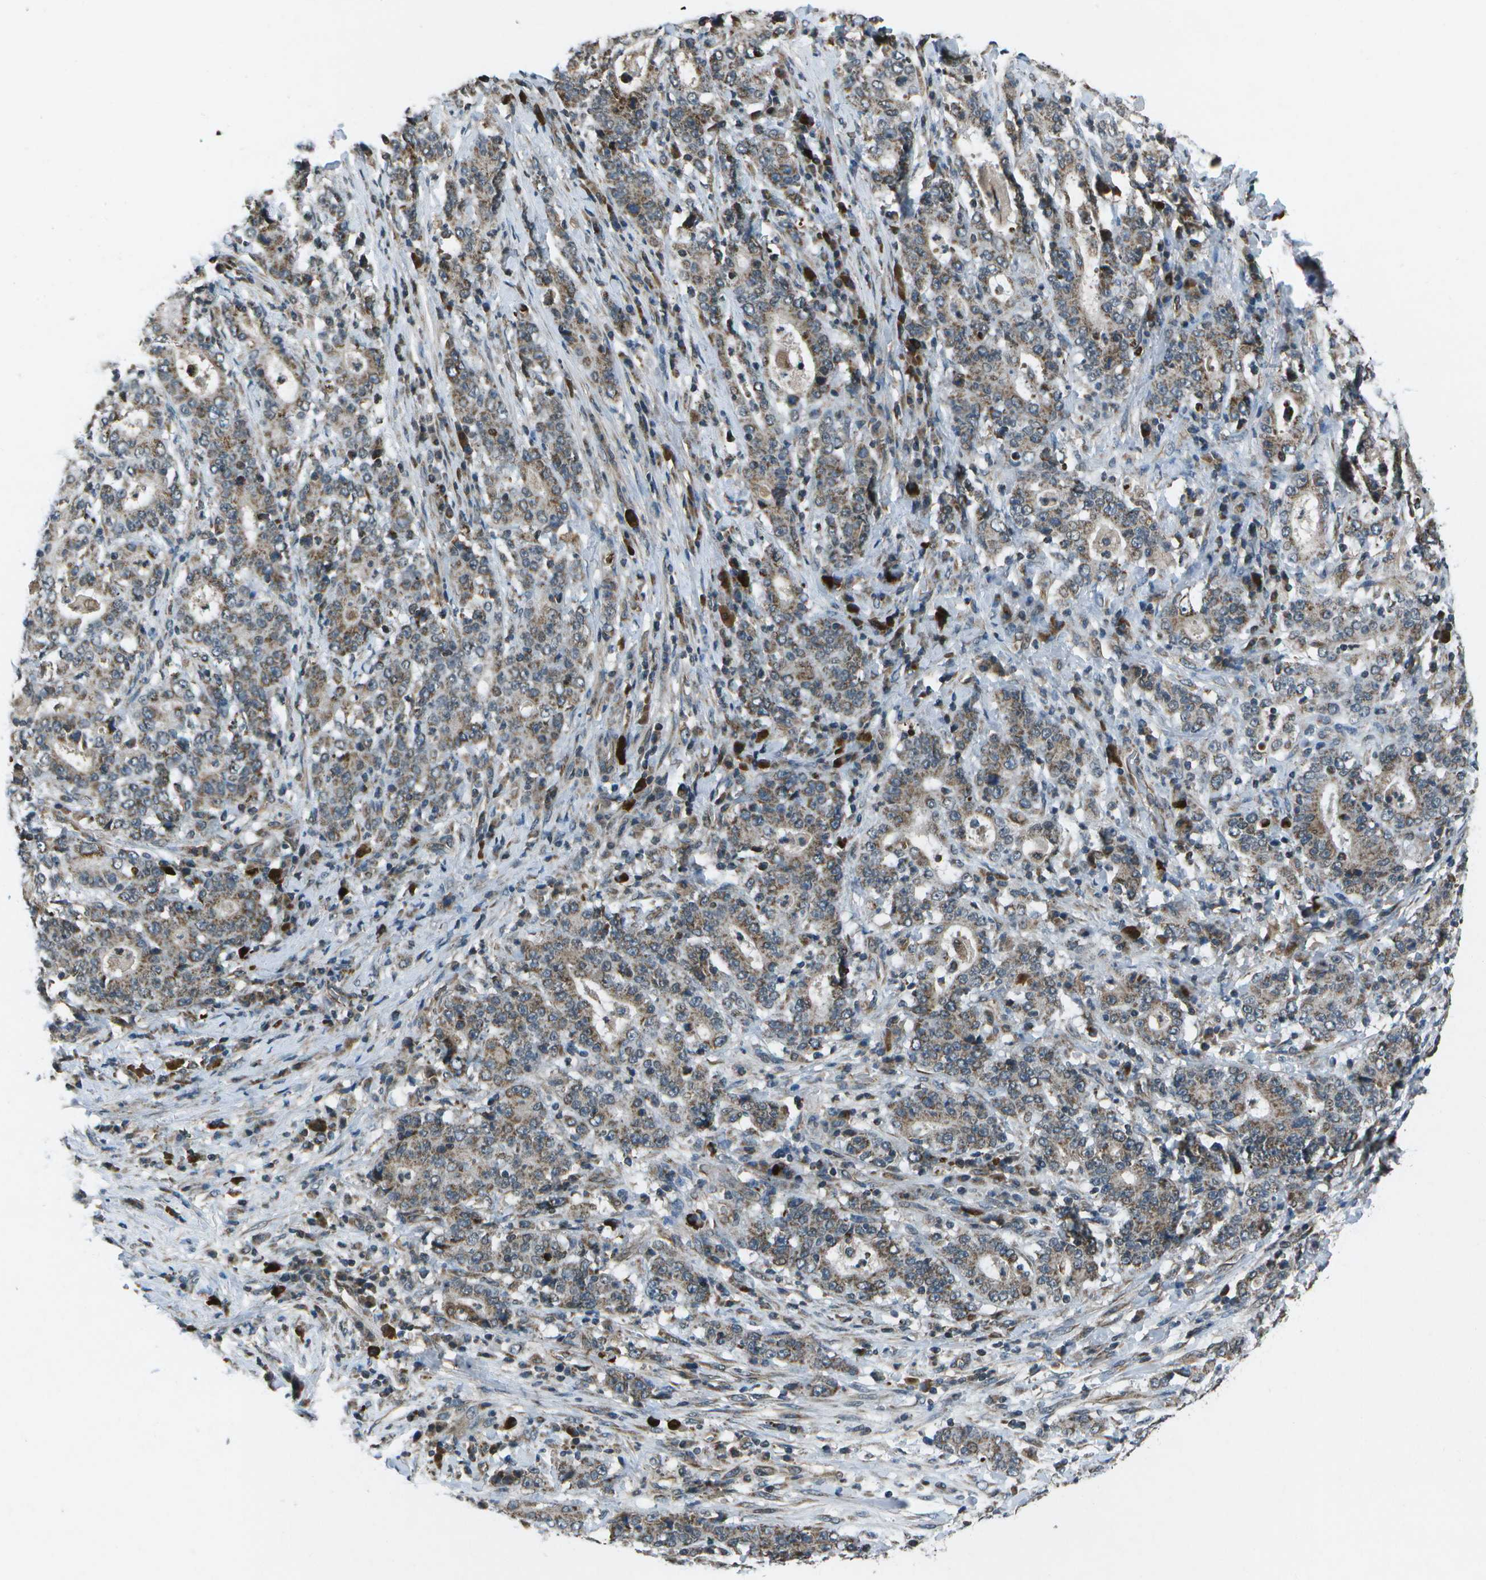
{"staining": {"intensity": "weak", "quantity": ">75%", "location": "cytoplasmic/membranous"}, "tissue": "stomach cancer", "cell_type": "Tumor cells", "image_type": "cancer", "snomed": [{"axis": "morphology", "description": "Normal tissue, NOS"}, {"axis": "morphology", "description": "Adenocarcinoma, NOS"}, {"axis": "topography", "description": "Stomach, upper"}, {"axis": "topography", "description": "Stomach"}], "caption": "Protein analysis of stomach cancer tissue exhibits weak cytoplasmic/membranous staining in about >75% of tumor cells.", "gene": "EIF2AK1", "patient": {"sex": "male", "age": 59}}